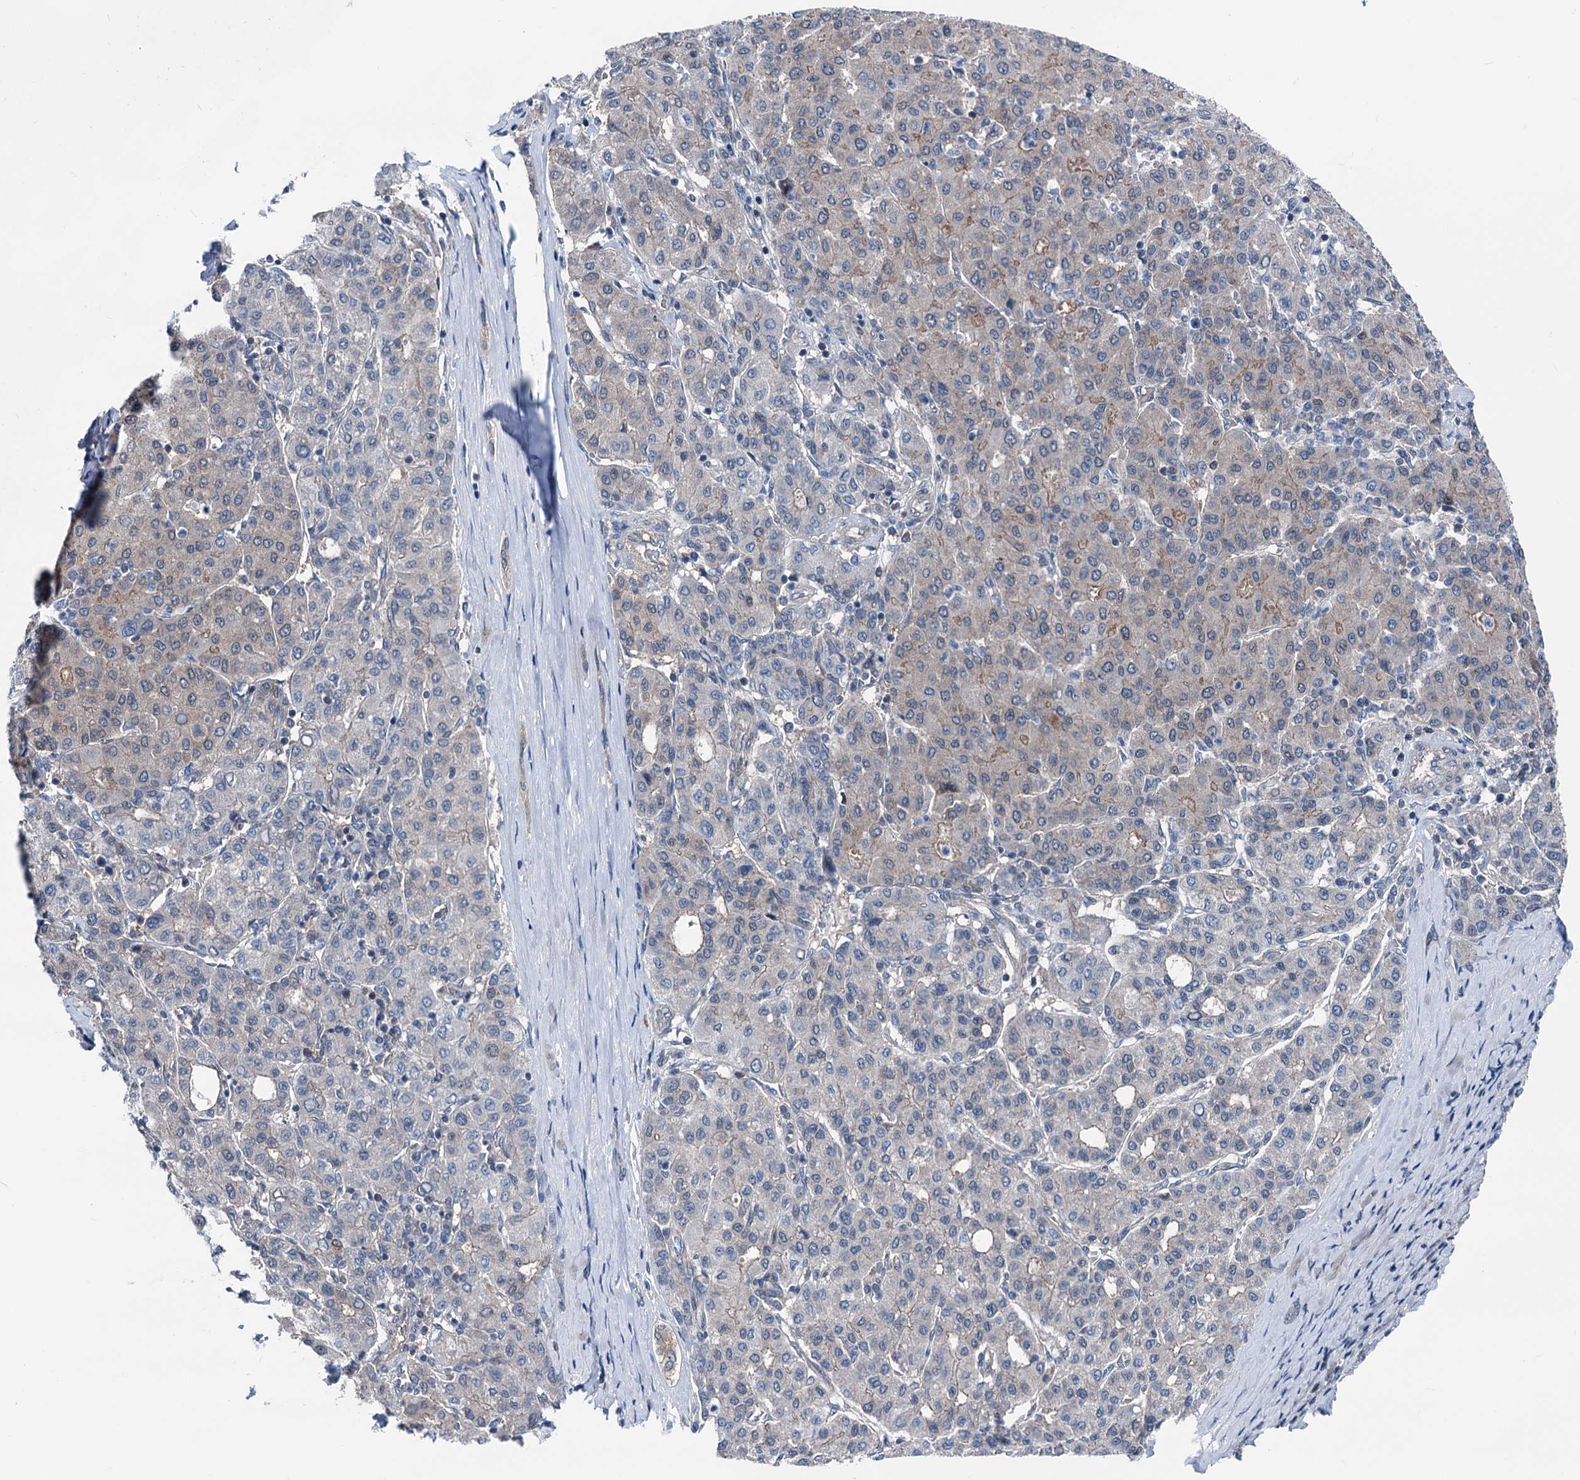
{"staining": {"intensity": "moderate", "quantity": "<25%", "location": "cytoplasmic/membranous"}, "tissue": "liver cancer", "cell_type": "Tumor cells", "image_type": "cancer", "snomed": [{"axis": "morphology", "description": "Carcinoma, Hepatocellular, NOS"}, {"axis": "topography", "description": "Liver"}], "caption": "Immunohistochemistry of liver hepatocellular carcinoma reveals low levels of moderate cytoplasmic/membranous positivity in about <25% of tumor cells.", "gene": "GLO1", "patient": {"sex": "male", "age": 65}}